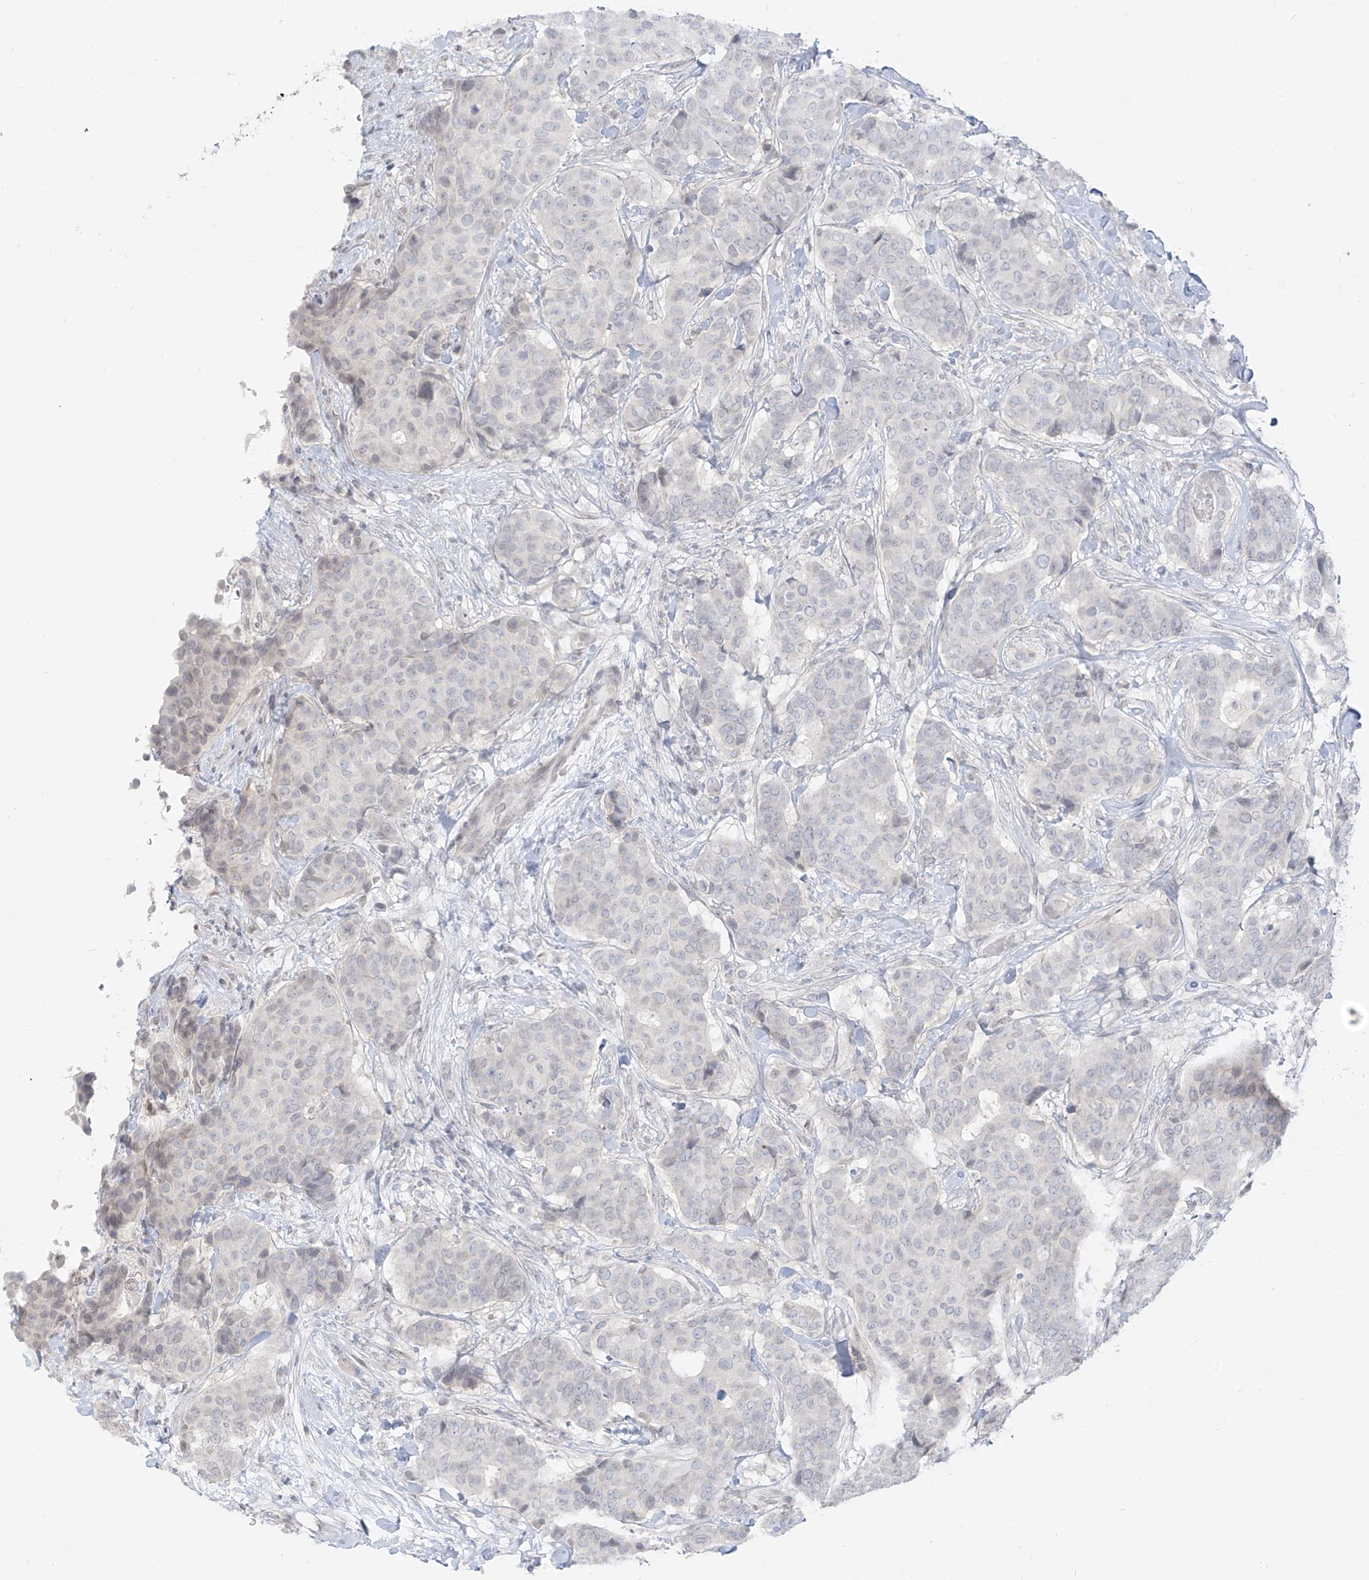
{"staining": {"intensity": "negative", "quantity": "none", "location": "none"}, "tissue": "breast cancer", "cell_type": "Tumor cells", "image_type": "cancer", "snomed": [{"axis": "morphology", "description": "Duct carcinoma"}, {"axis": "topography", "description": "Breast"}], "caption": "This is an immunohistochemistry (IHC) histopathology image of human breast cancer (infiltrating ductal carcinoma). There is no positivity in tumor cells.", "gene": "OSBPL7", "patient": {"sex": "female", "age": 75}}